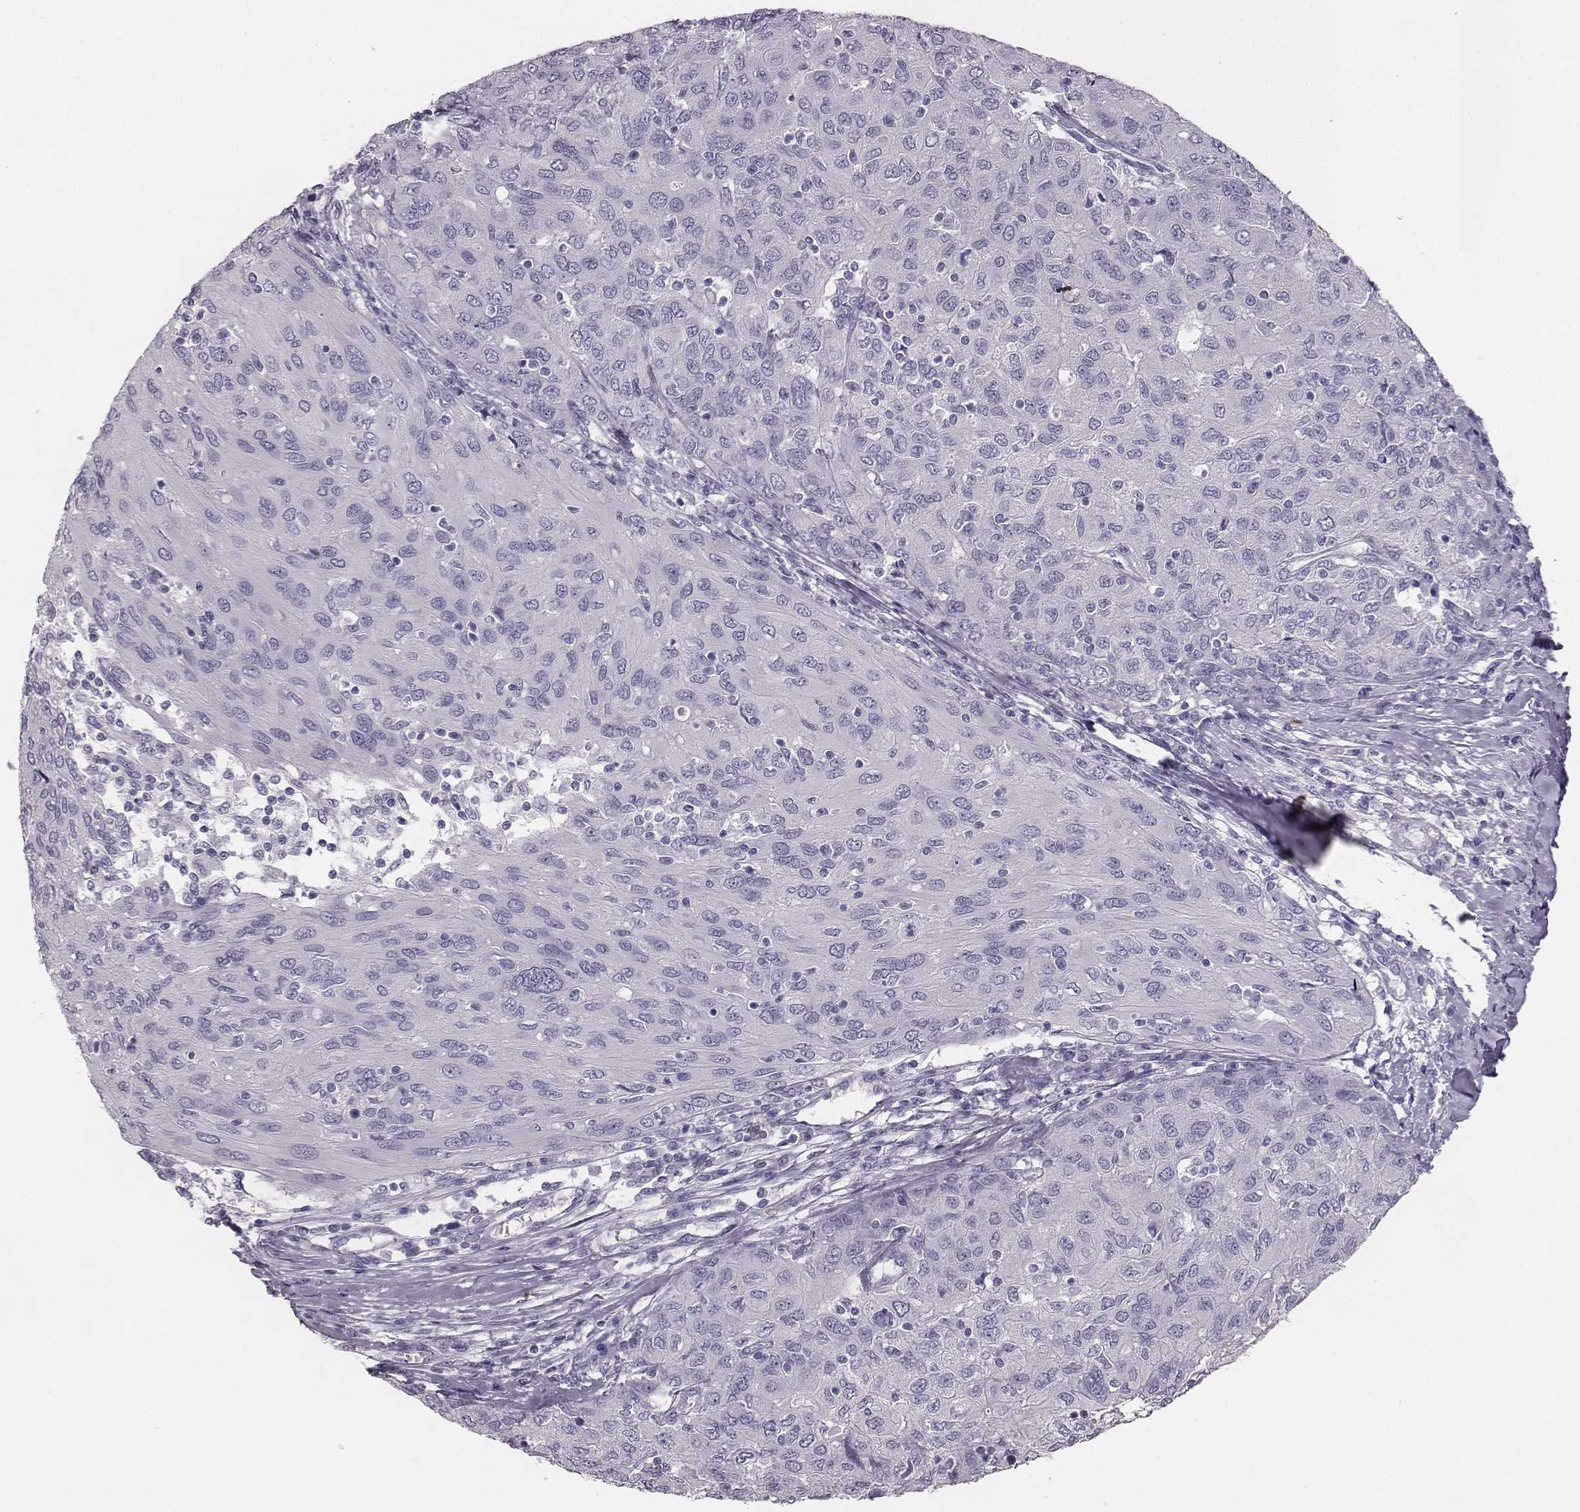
{"staining": {"intensity": "negative", "quantity": "none", "location": "none"}, "tissue": "ovarian cancer", "cell_type": "Tumor cells", "image_type": "cancer", "snomed": [{"axis": "morphology", "description": "Carcinoma, endometroid"}, {"axis": "topography", "description": "Ovary"}], "caption": "This is an immunohistochemistry (IHC) histopathology image of ovarian cancer. There is no positivity in tumor cells.", "gene": "NPTXR", "patient": {"sex": "female", "age": 50}}